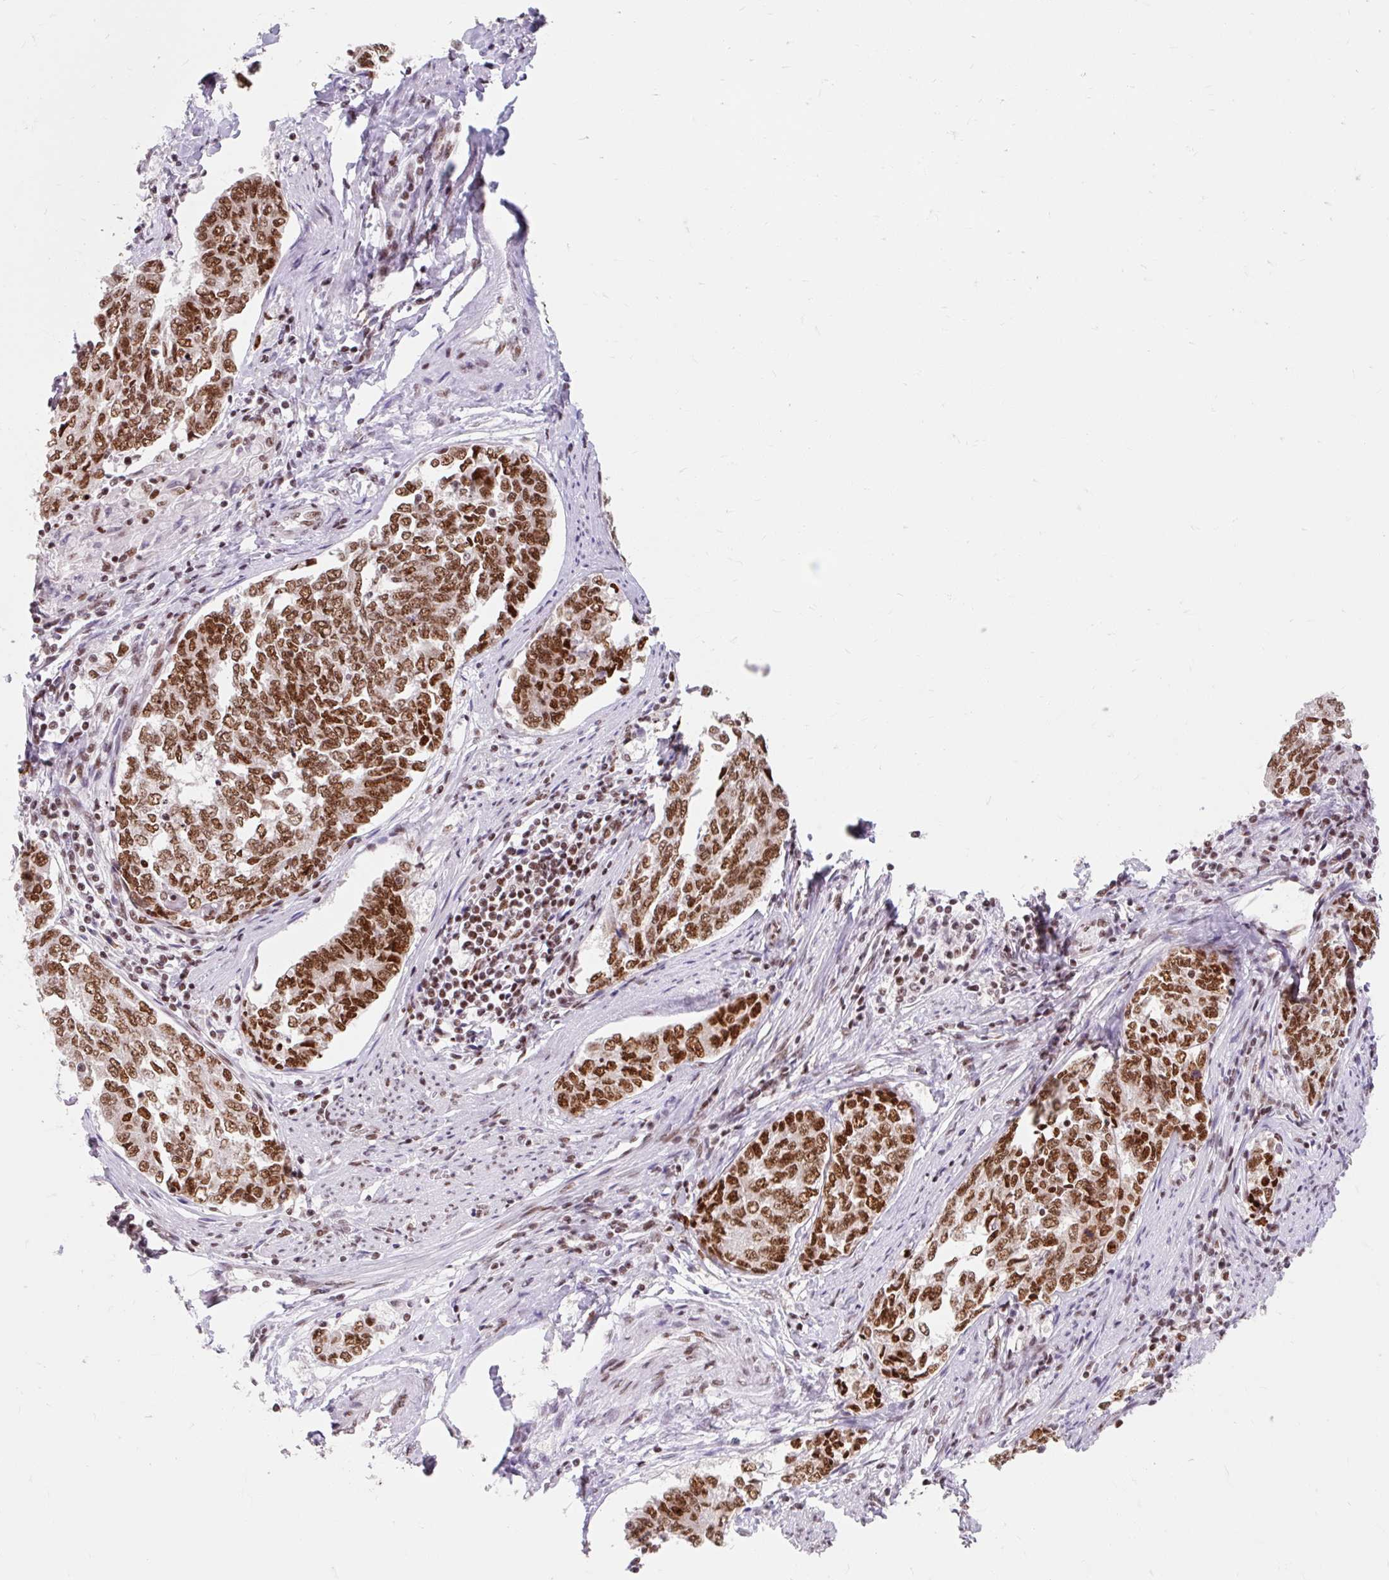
{"staining": {"intensity": "strong", "quantity": ">75%", "location": "nuclear"}, "tissue": "endometrial cancer", "cell_type": "Tumor cells", "image_type": "cancer", "snomed": [{"axis": "morphology", "description": "Adenocarcinoma, NOS"}, {"axis": "topography", "description": "Endometrium"}], "caption": "Brown immunohistochemical staining in endometrial cancer (adenocarcinoma) reveals strong nuclear staining in about >75% of tumor cells.", "gene": "SRSF10", "patient": {"sex": "female", "age": 80}}